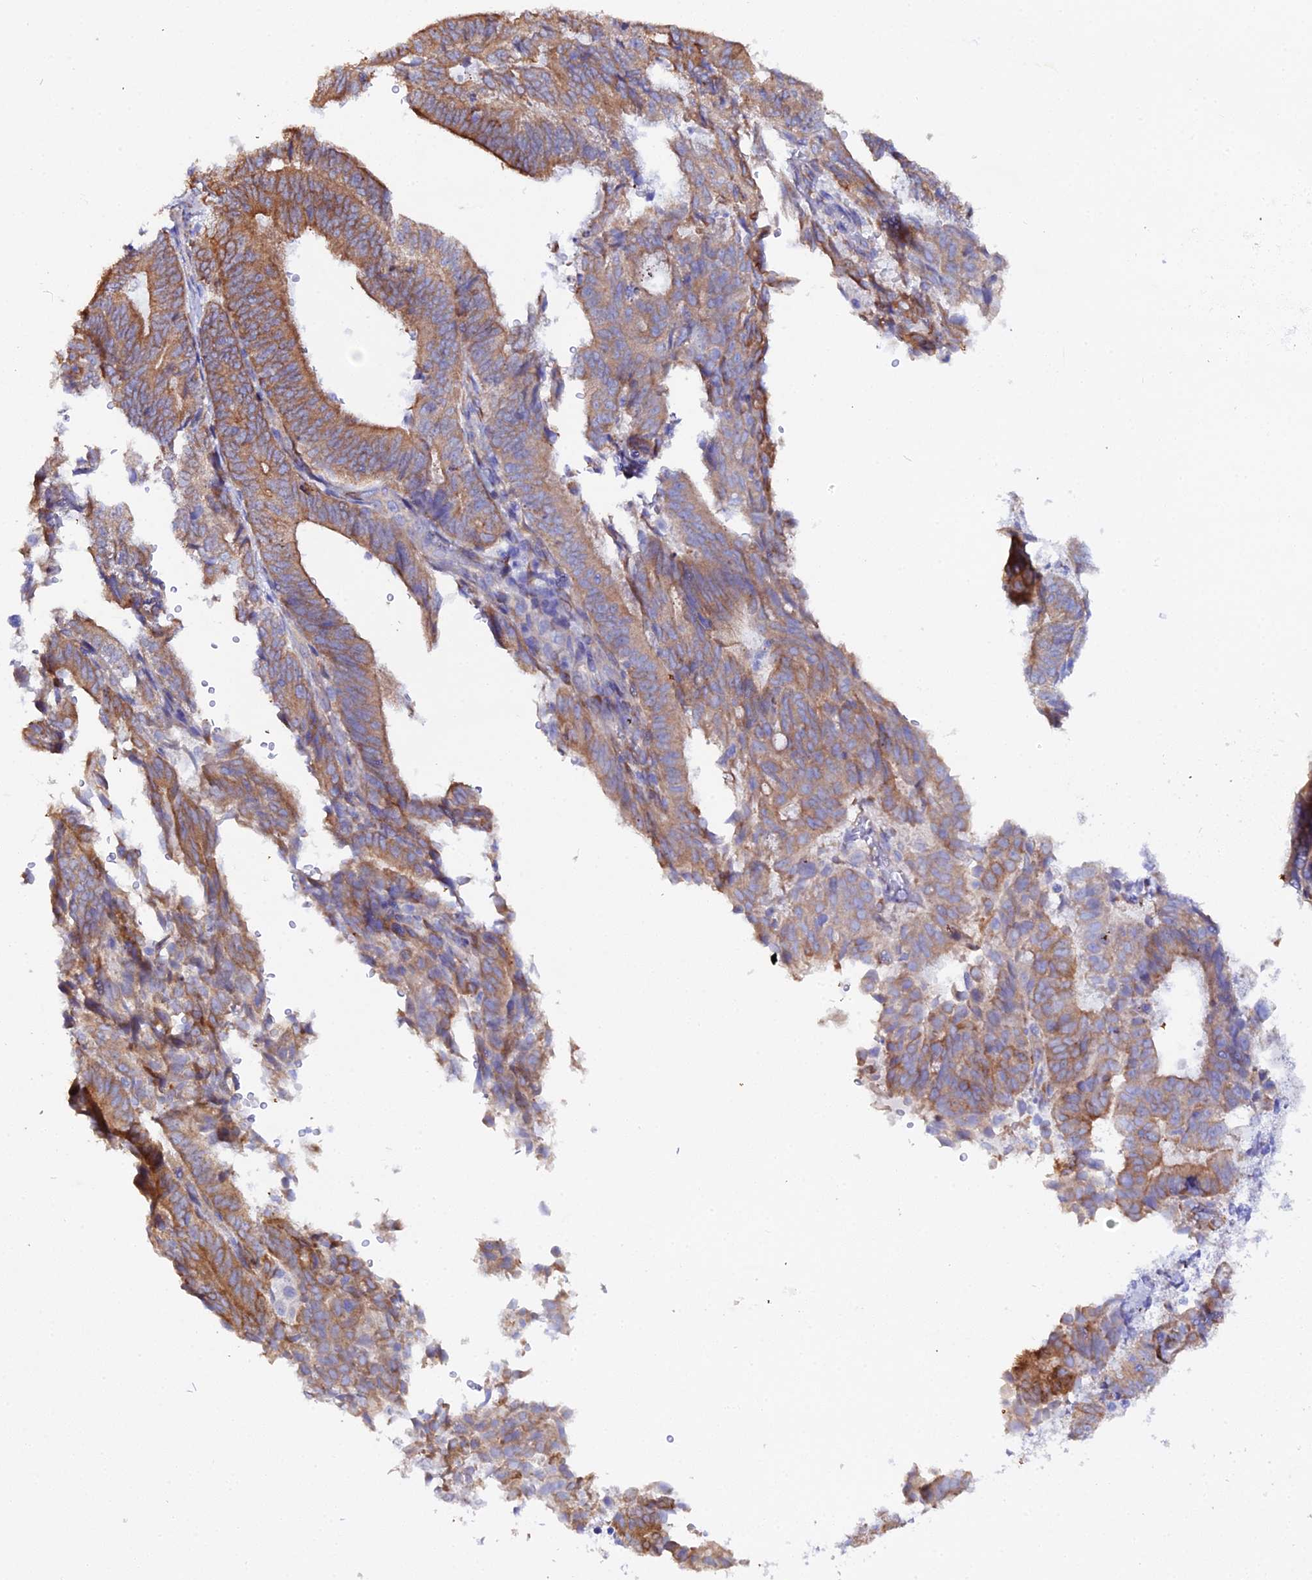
{"staining": {"intensity": "moderate", "quantity": ">75%", "location": "cytoplasmic/membranous"}, "tissue": "endometrial cancer", "cell_type": "Tumor cells", "image_type": "cancer", "snomed": [{"axis": "morphology", "description": "Adenocarcinoma, NOS"}, {"axis": "topography", "description": "Endometrium"}], "caption": "A medium amount of moderate cytoplasmic/membranous staining is present in about >75% of tumor cells in endometrial cancer tissue.", "gene": "CFAP45", "patient": {"sex": "female", "age": 70}}